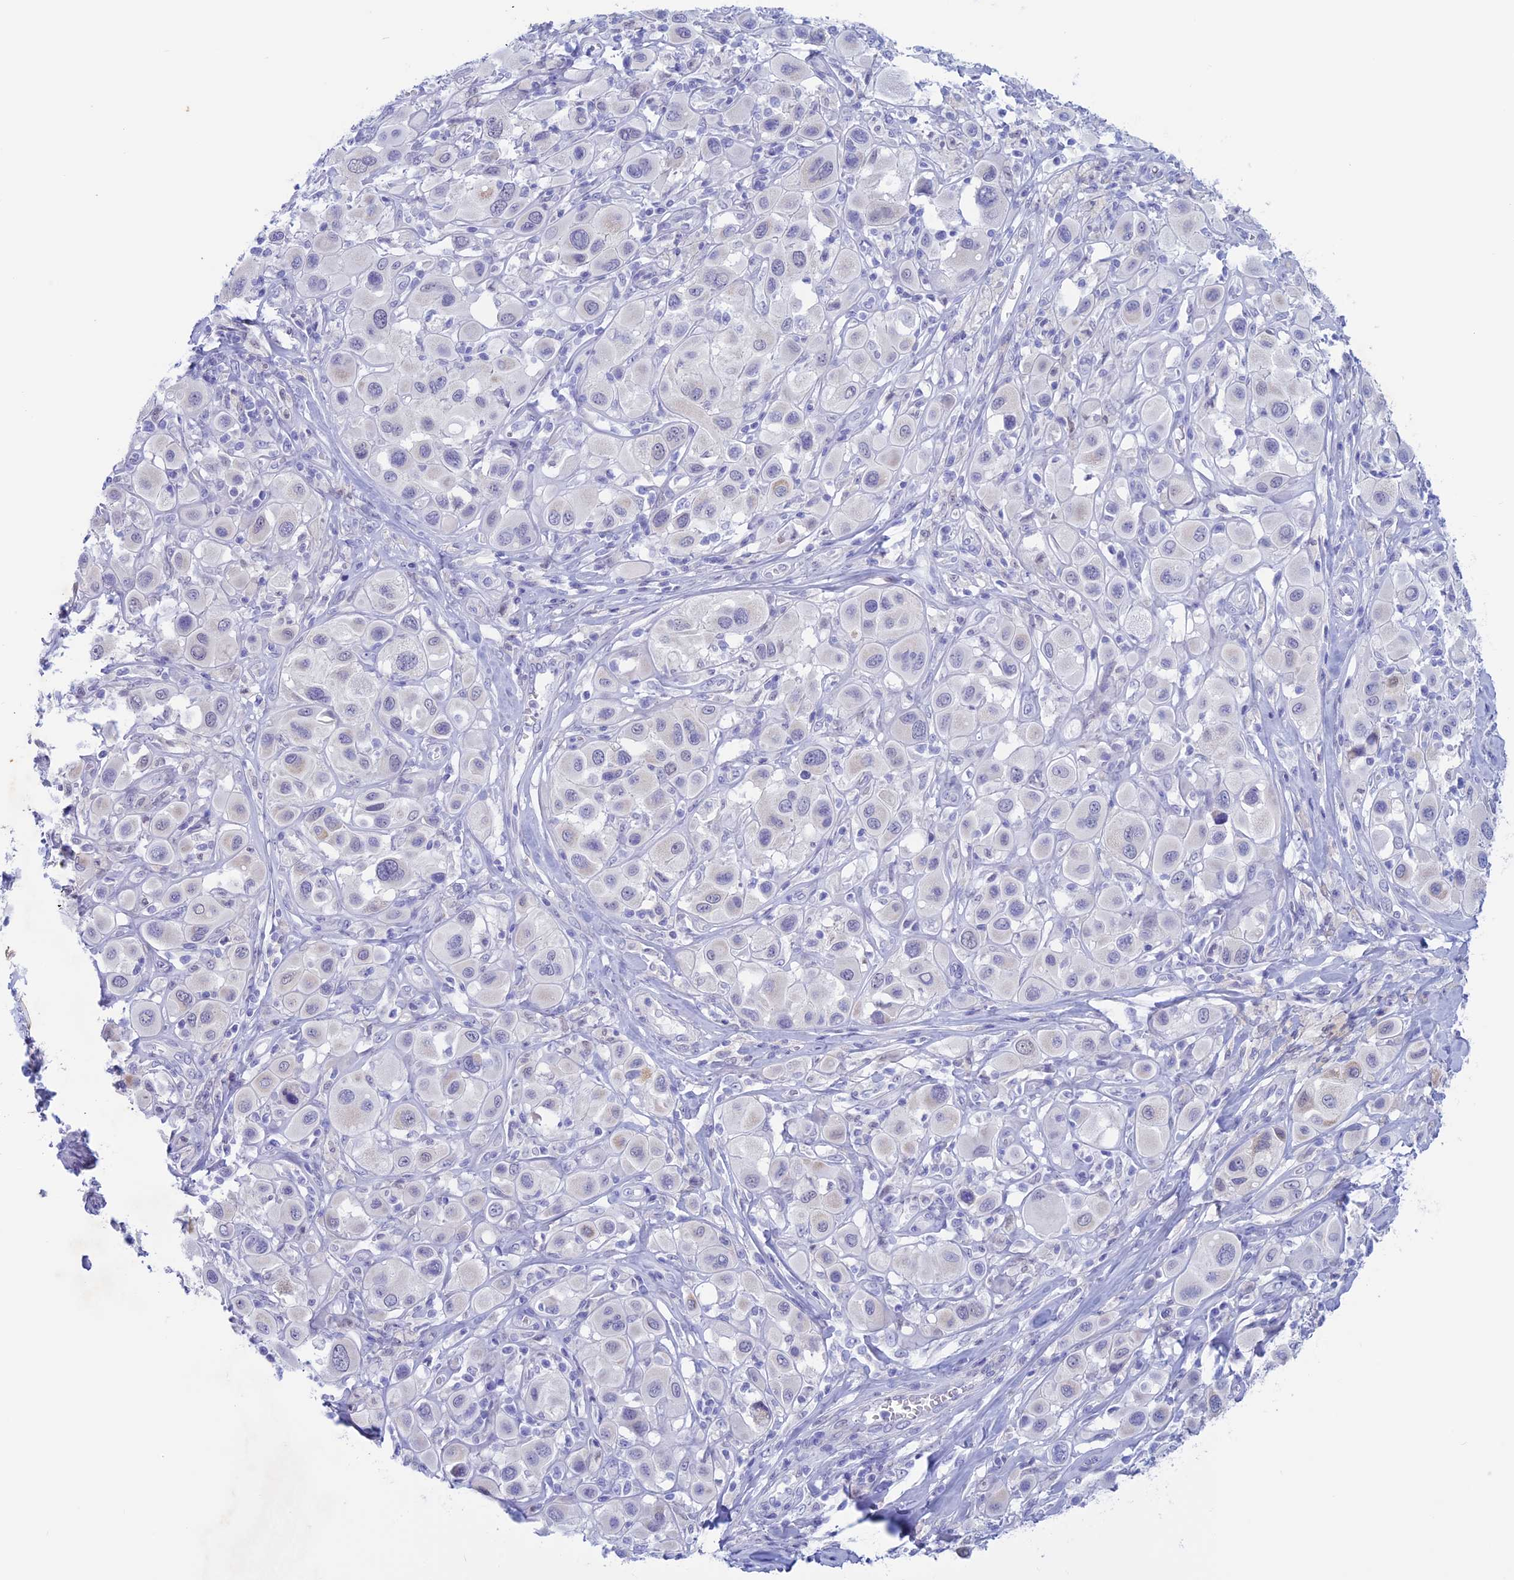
{"staining": {"intensity": "negative", "quantity": "none", "location": "none"}, "tissue": "melanoma", "cell_type": "Tumor cells", "image_type": "cancer", "snomed": [{"axis": "morphology", "description": "Malignant melanoma, Metastatic site"}, {"axis": "topography", "description": "Skin"}], "caption": "High magnification brightfield microscopy of melanoma stained with DAB (3,3'-diaminobenzidine) (brown) and counterstained with hematoxylin (blue): tumor cells show no significant staining.", "gene": "LHFPL2", "patient": {"sex": "male", "age": 41}}